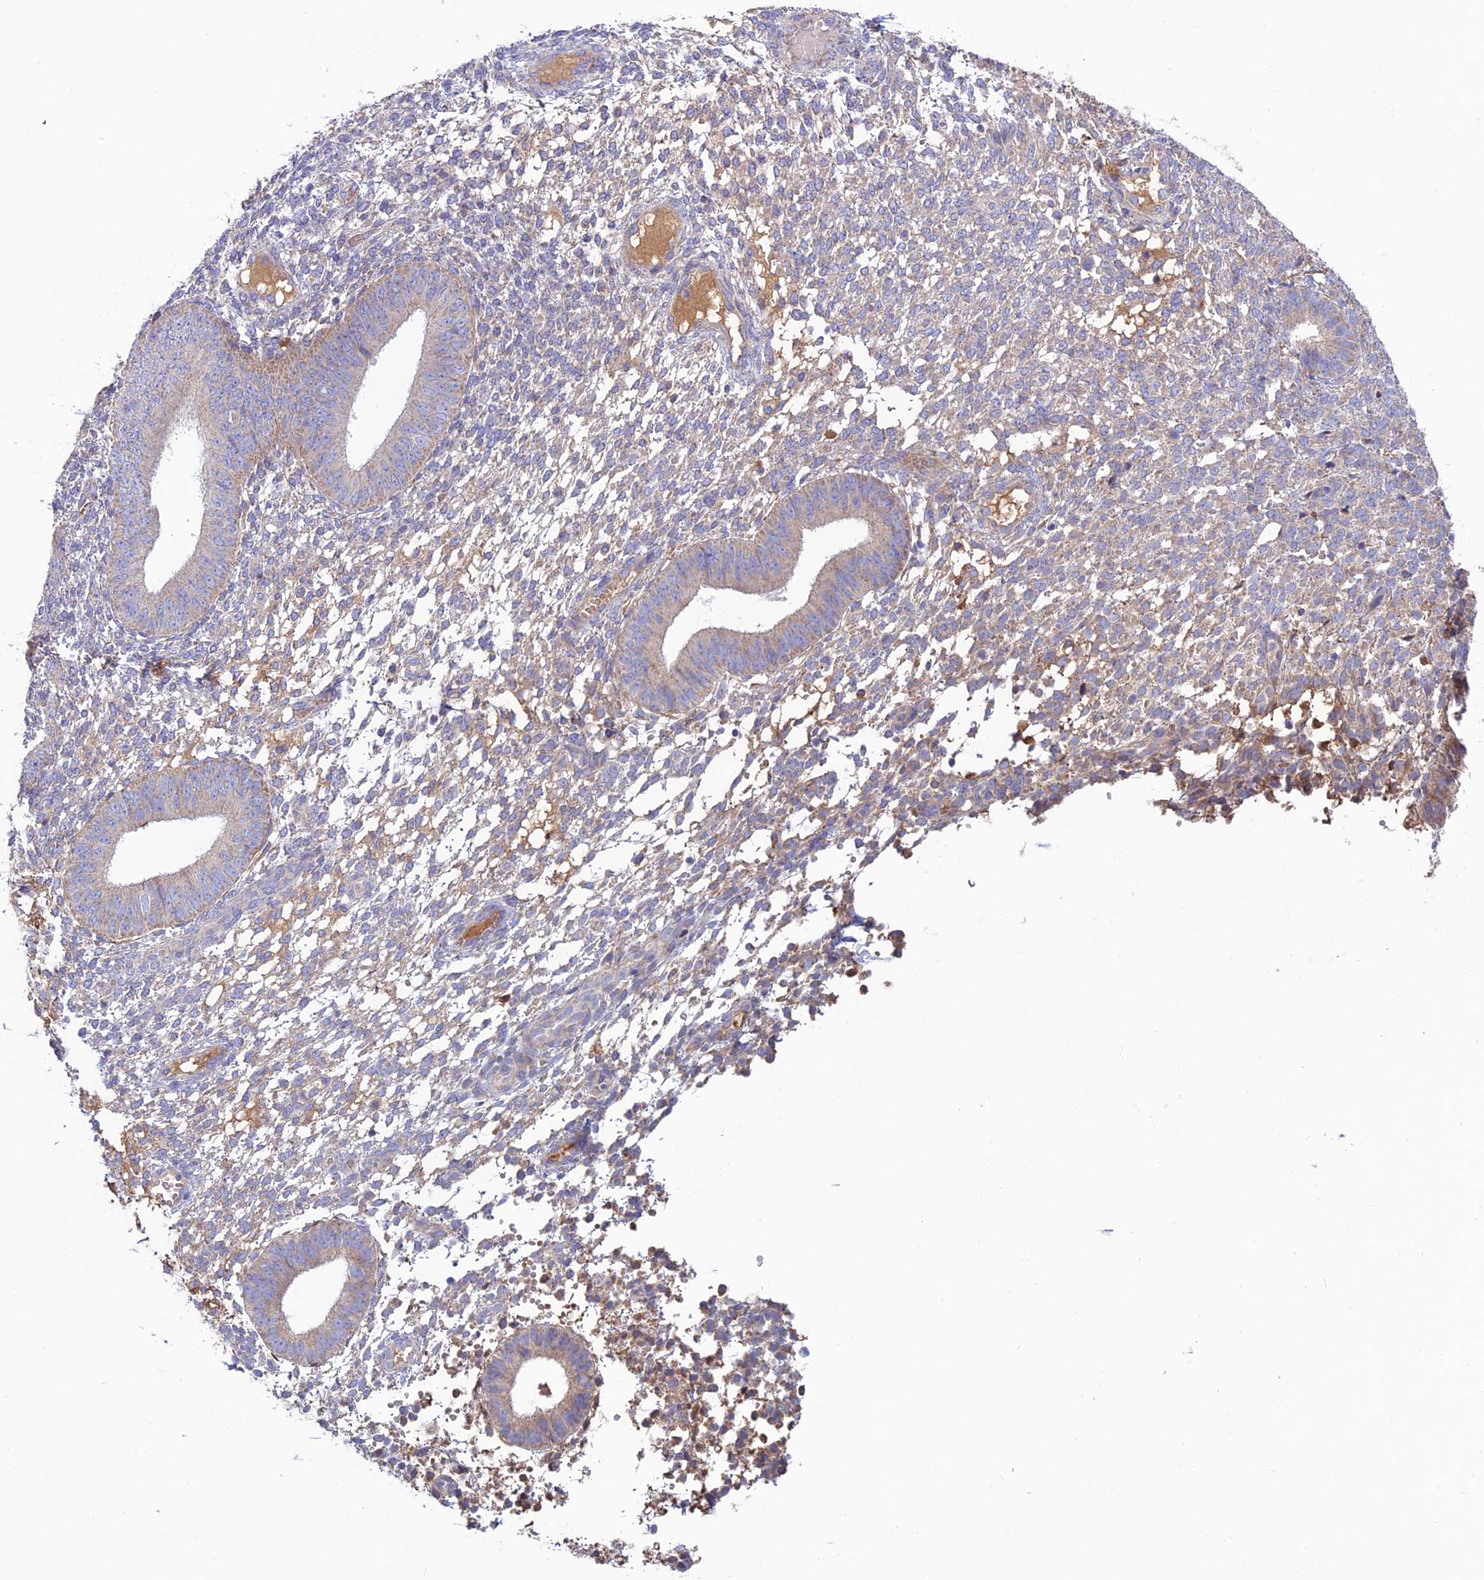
{"staining": {"intensity": "weak", "quantity": "<25%", "location": "cytoplasmic/membranous"}, "tissue": "endometrium", "cell_type": "Cells in endometrial stroma", "image_type": "normal", "snomed": [{"axis": "morphology", "description": "Normal tissue, NOS"}, {"axis": "topography", "description": "Endometrium"}], "caption": "IHC image of benign endometrium stained for a protein (brown), which demonstrates no staining in cells in endometrial stroma.", "gene": "SLC15A5", "patient": {"sex": "female", "age": 49}}